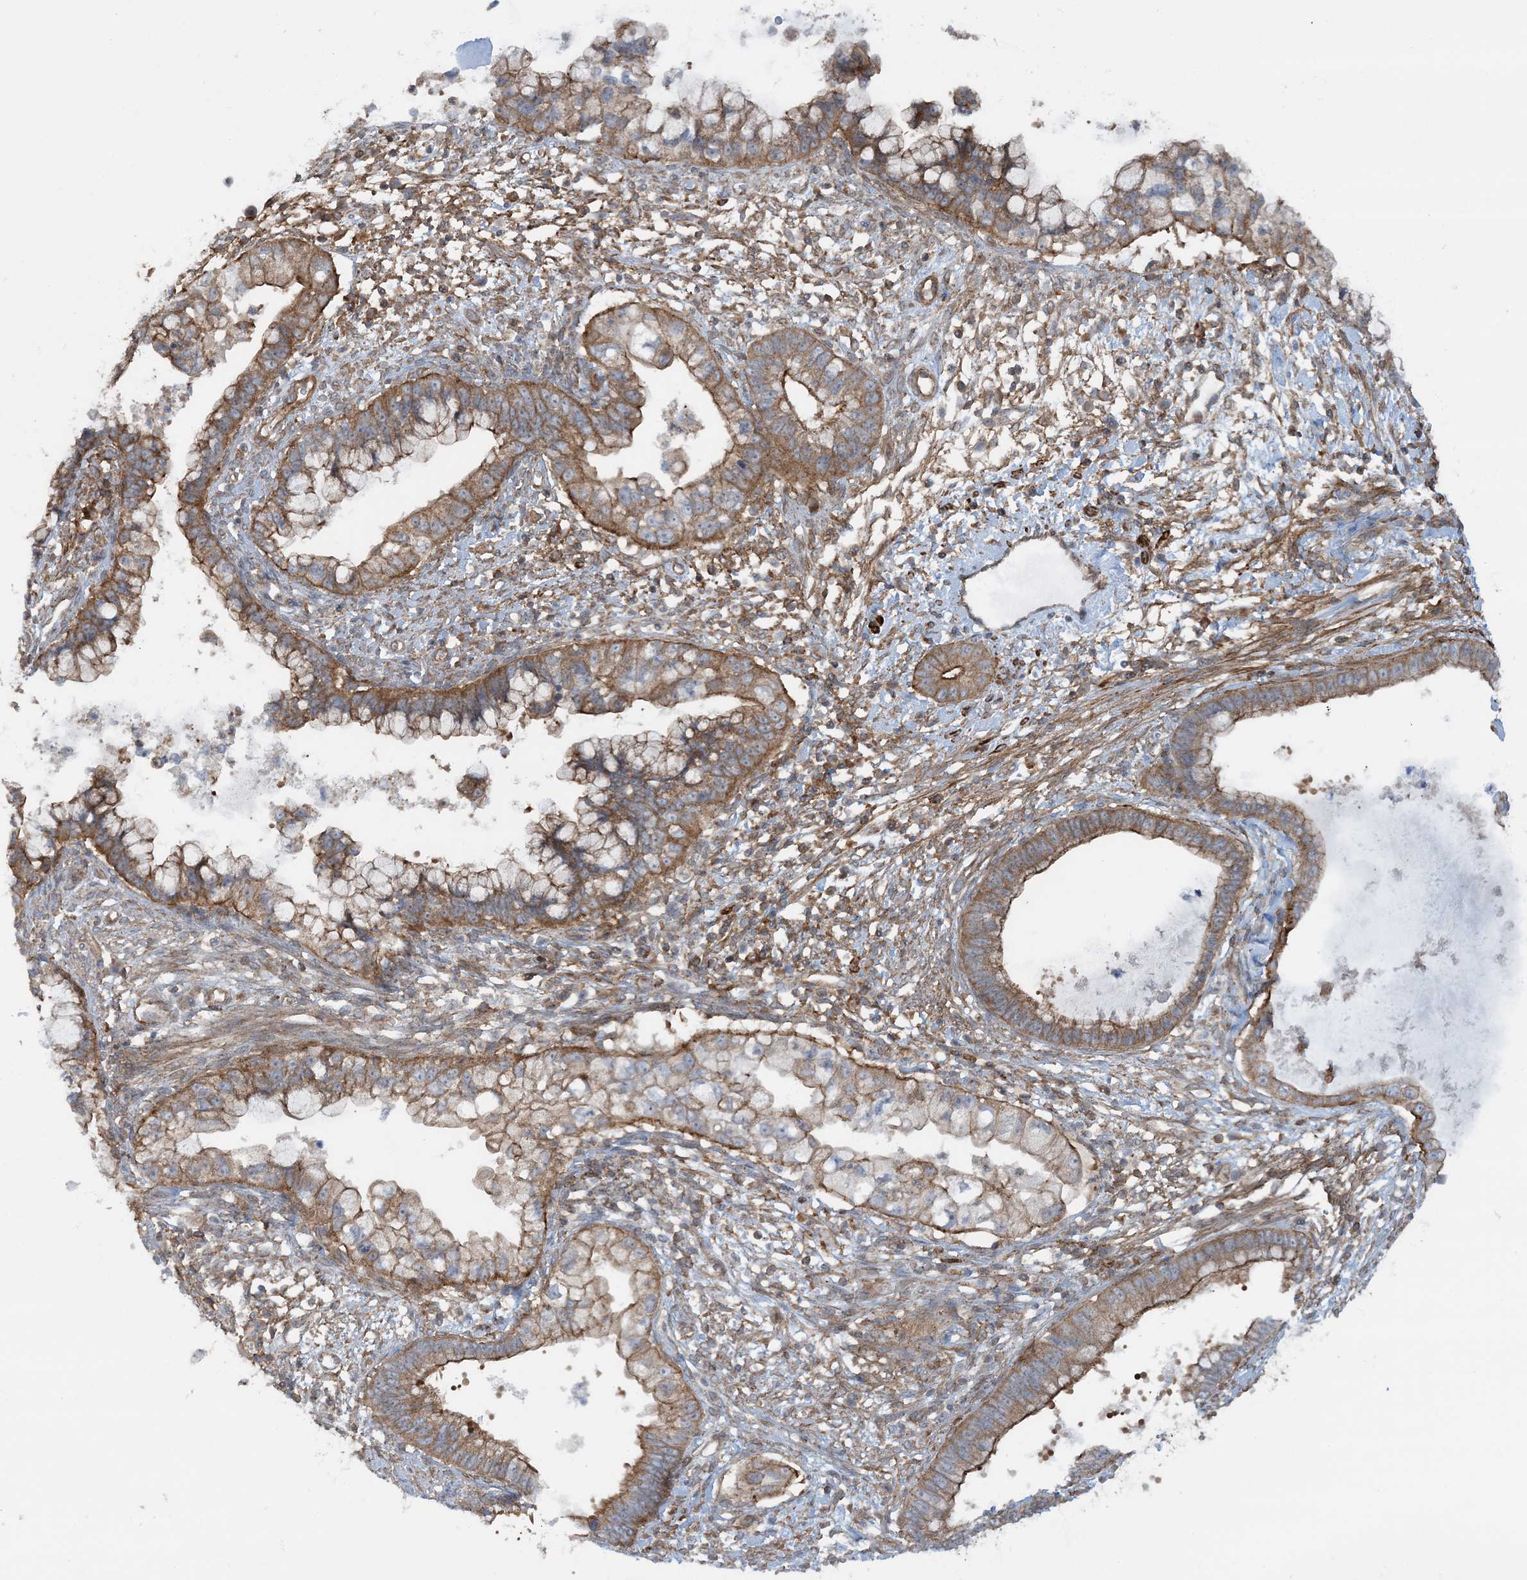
{"staining": {"intensity": "moderate", "quantity": ">75%", "location": "cytoplasmic/membranous"}, "tissue": "cervical cancer", "cell_type": "Tumor cells", "image_type": "cancer", "snomed": [{"axis": "morphology", "description": "Adenocarcinoma, NOS"}, {"axis": "topography", "description": "Cervix"}], "caption": "Protein expression analysis of human adenocarcinoma (cervical) reveals moderate cytoplasmic/membranous expression in about >75% of tumor cells.", "gene": "STAM2", "patient": {"sex": "female", "age": 44}}